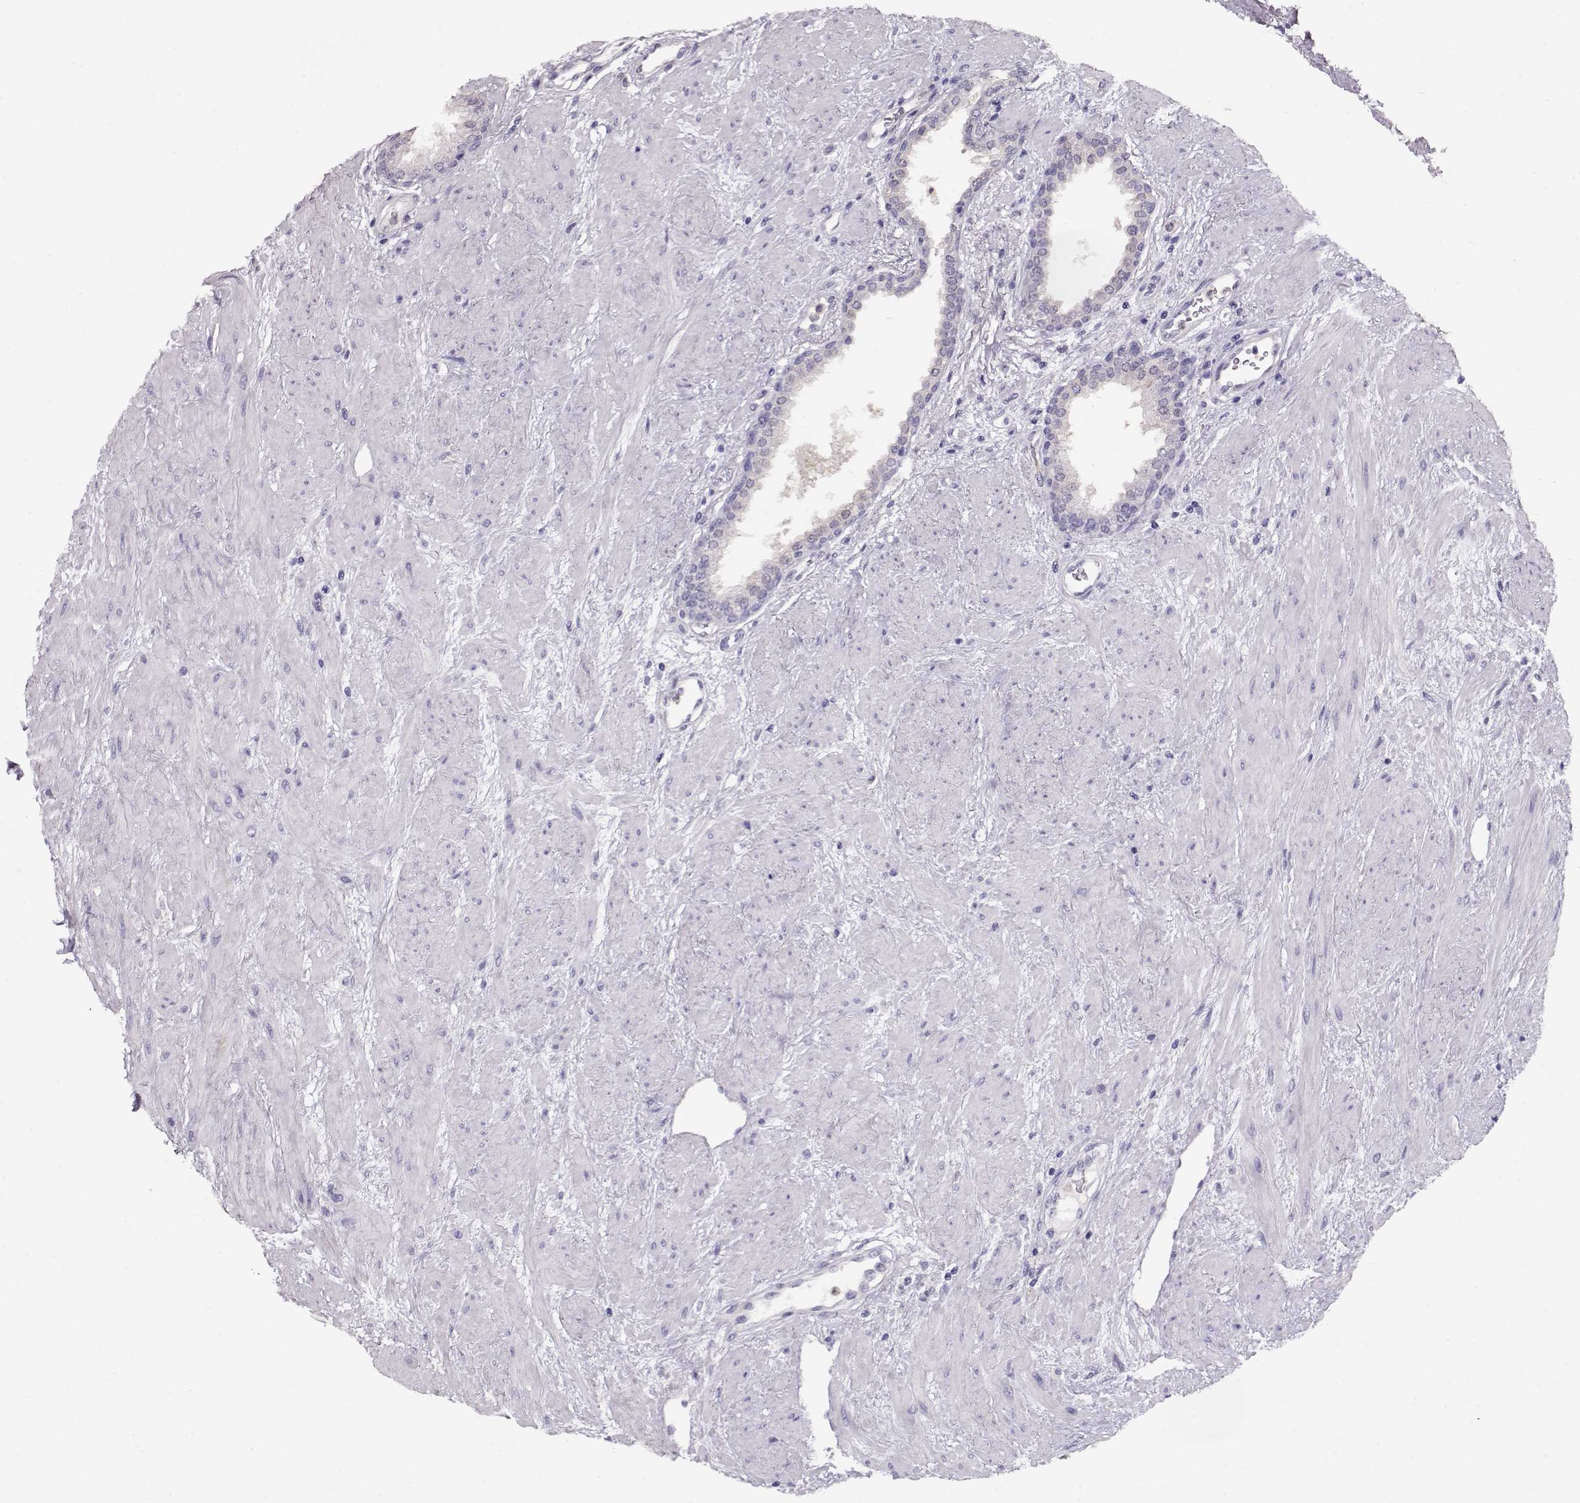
{"staining": {"intensity": "negative", "quantity": "none", "location": "none"}, "tissue": "prostate", "cell_type": "Glandular cells", "image_type": "normal", "snomed": [{"axis": "morphology", "description": "Normal tissue, NOS"}, {"axis": "topography", "description": "Prostate"}], "caption": "An IHC histopathology image of unremarkable prostate is shown. There is no staining in glandular cells of prostate.", "gene": "CCR8", "patient": {"sex": "male", "age": 51}}